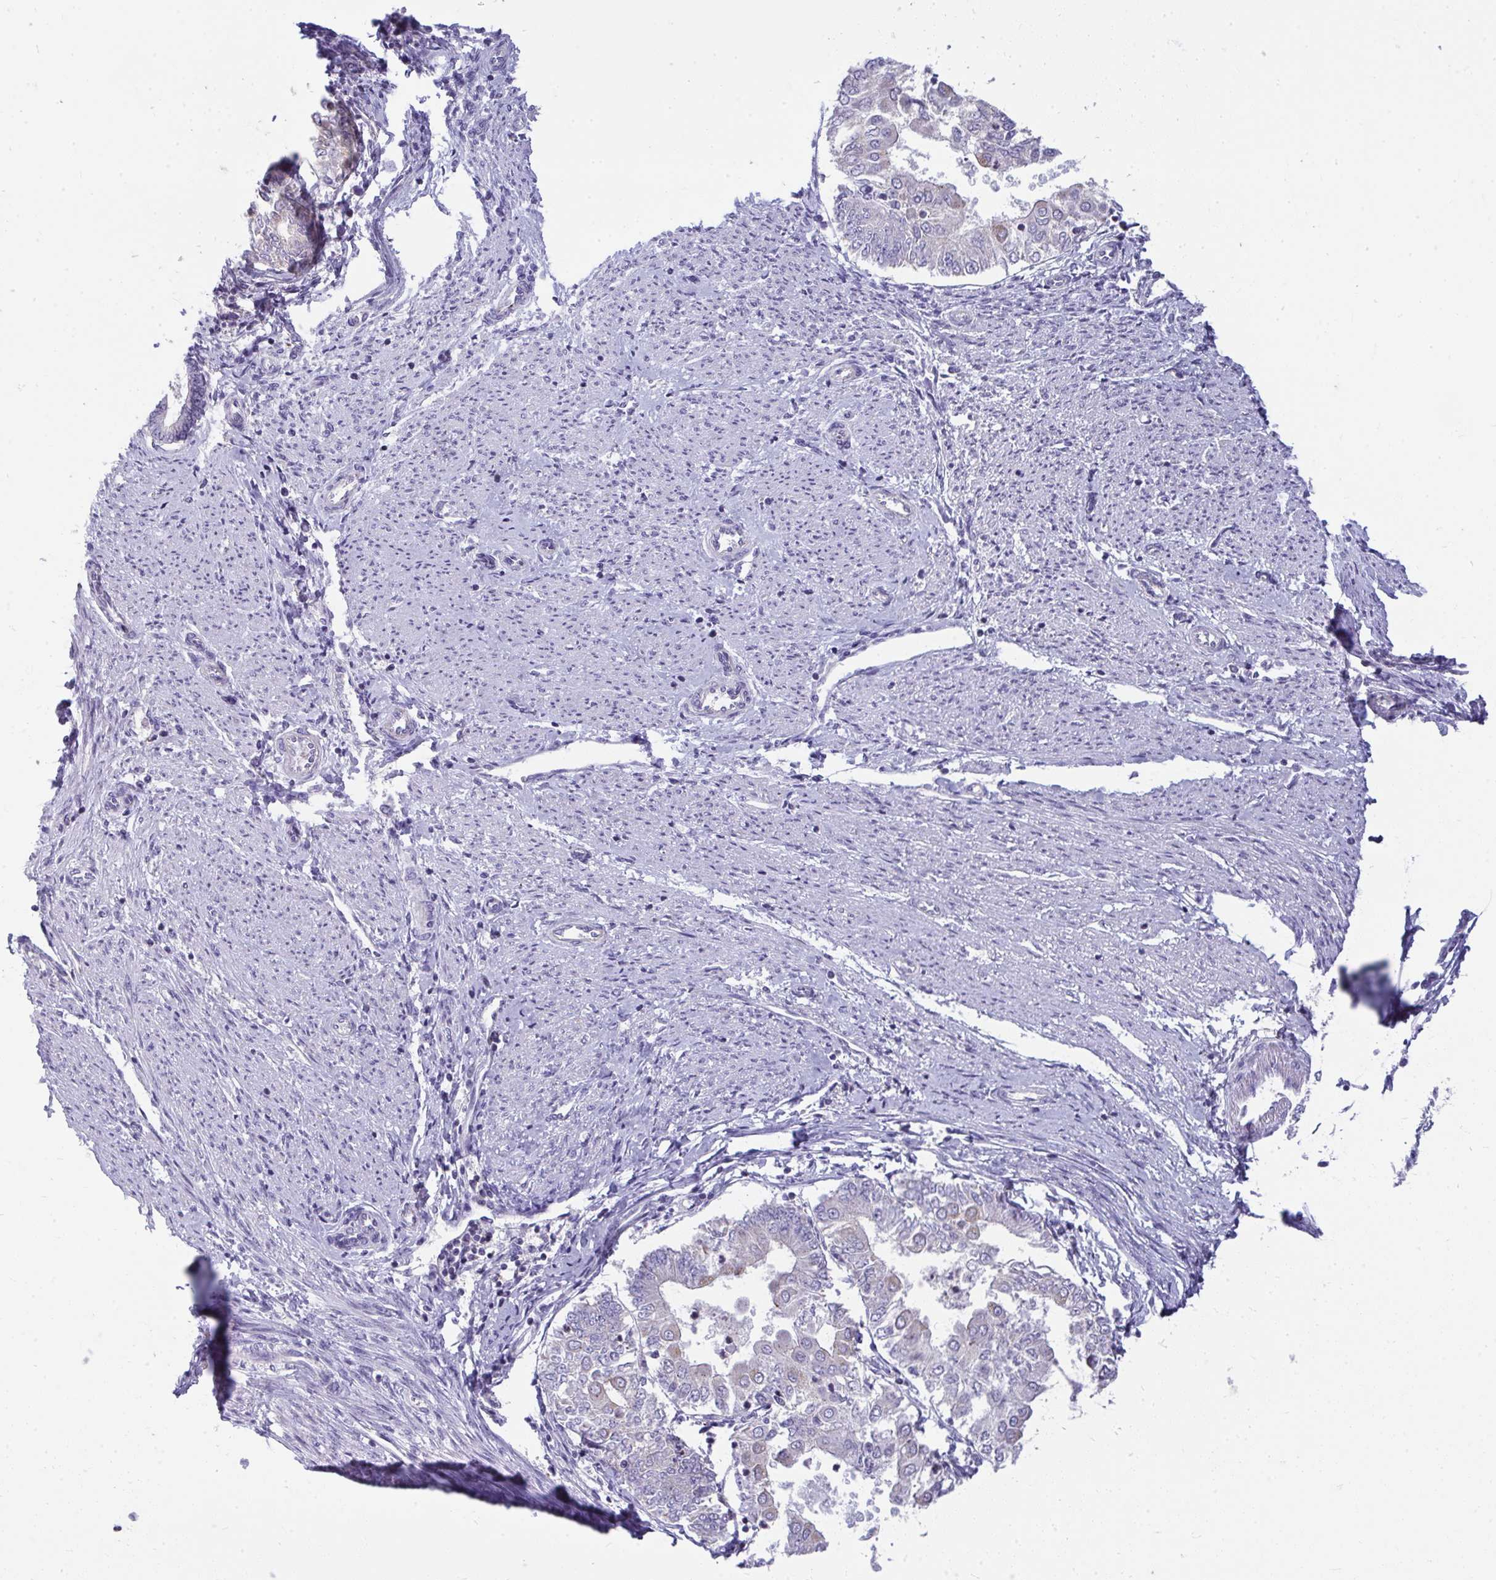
{"staining": {"intensity": "negative", "quantity": "none", "location": "none"}, "tissue": "endometrial cancer", "cell_type": "Tumor cells", "image_type": "cancer", "snomed": [{"axis": "morphology", "description": "Adenocarcinoma, NOS"}, {"axis": "topography", "description": "Endometrium"}], "caption": "Immunohistochemical staining of human endometrial adenocarcinoma shows no significant expression in tumor cells. The staining was performed using DAB to visualize the protein expression in brown, while the nuclei were stained in blue with hematoxylin (Magnification: 20x).", "gene": "VPS4B", "patient": {"sex": "female", "age": 68}}